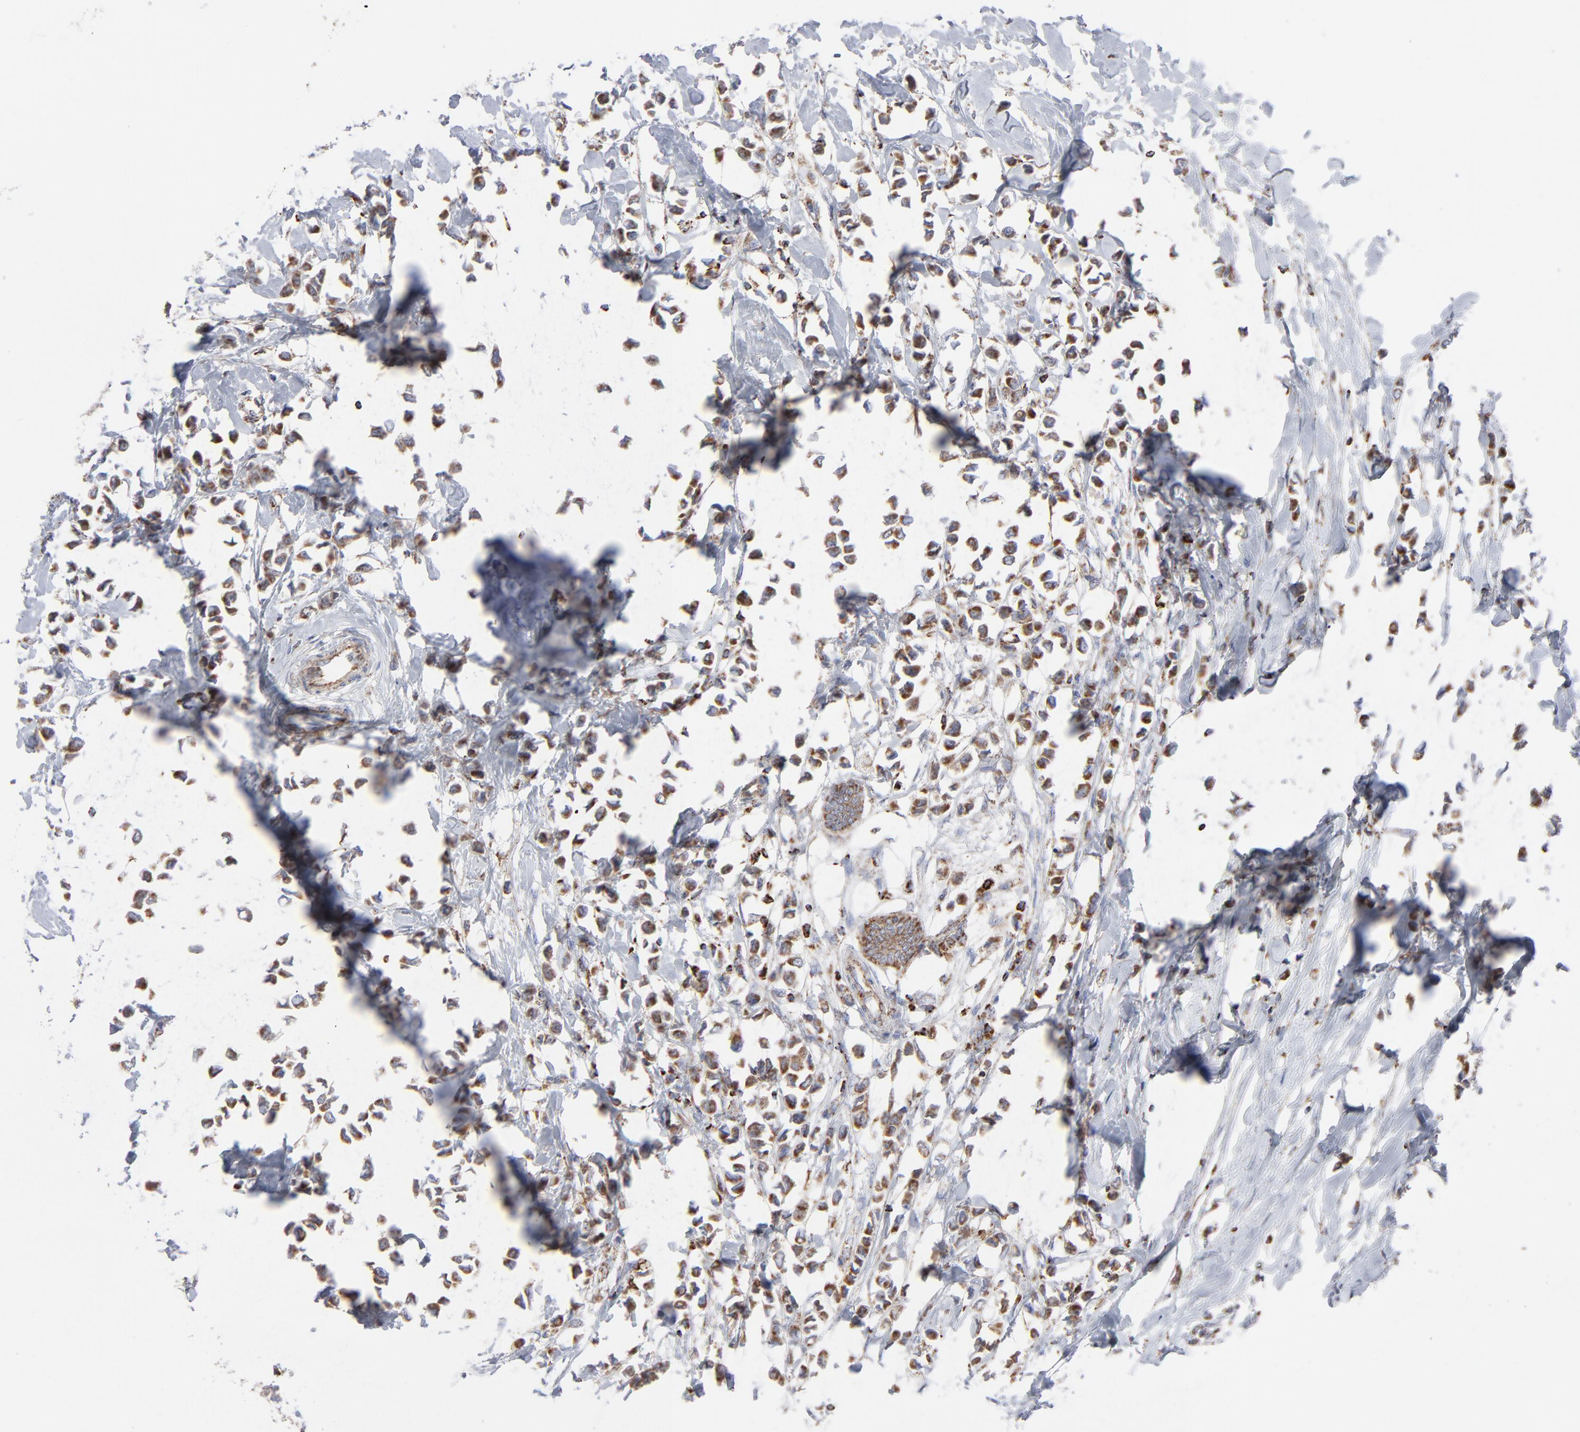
{"staining": {"intensity": "strong", "quantity": ">75%", "location": "cytoplasmic/membranous"}, "tissue": "breast cancer", "cell_type": "Tumor cells", "image_type": "cancer", "snomed": [{"axis": "morphology", "description": "Lobular carcinoma"}, {"axis": "topography", "description": "Breast"}], "caption": "Brown immunohistochemical staining in human lobular carcinoma (breast) exhibits strong cytoplasmic/membranous positivity in about >75% of tumor cells. (DAB = brown stain, brightfield microscopy at high magnification).", "gene": "ASB3", "patient": {"sex": "female", "age": 51}}